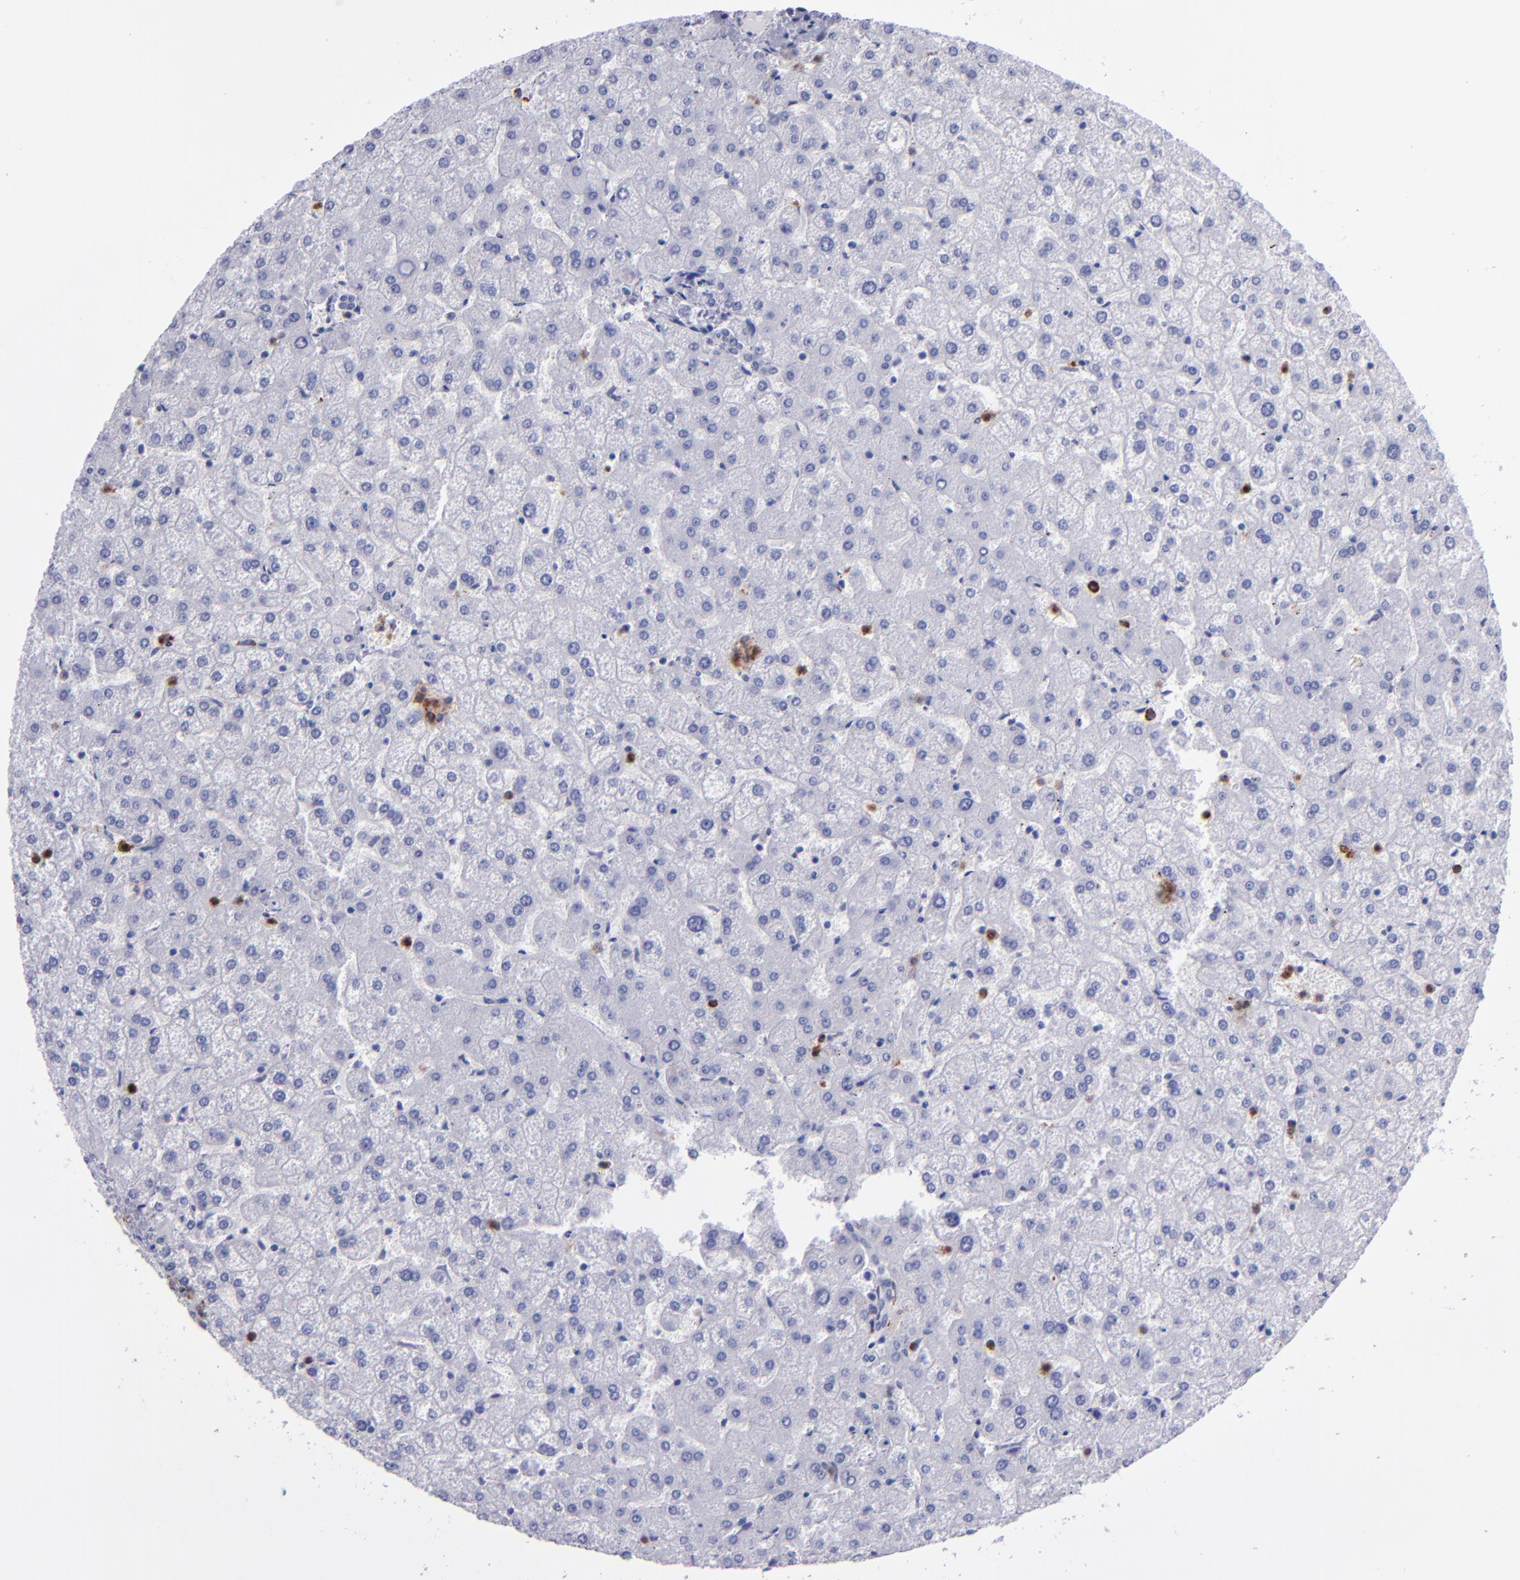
{"staining": {"intensity": "negative", "quantity": "none", "location": "none"}, "tissue": "liver", "cell_type": "Cholangiocytes", "image_type": "normal", "snomed": [{"axis": "morphology", "description": "Normal tissue, NOS"}, {"axis": "topography", "description": "Liver"}], "caption": "Cholangiocytes are negative for brown protein staining in normal liver. (IHC, brightfield microscopy, high magnification).", "gene": "CR1", "patient": {"sex": "female", "age": 32}}